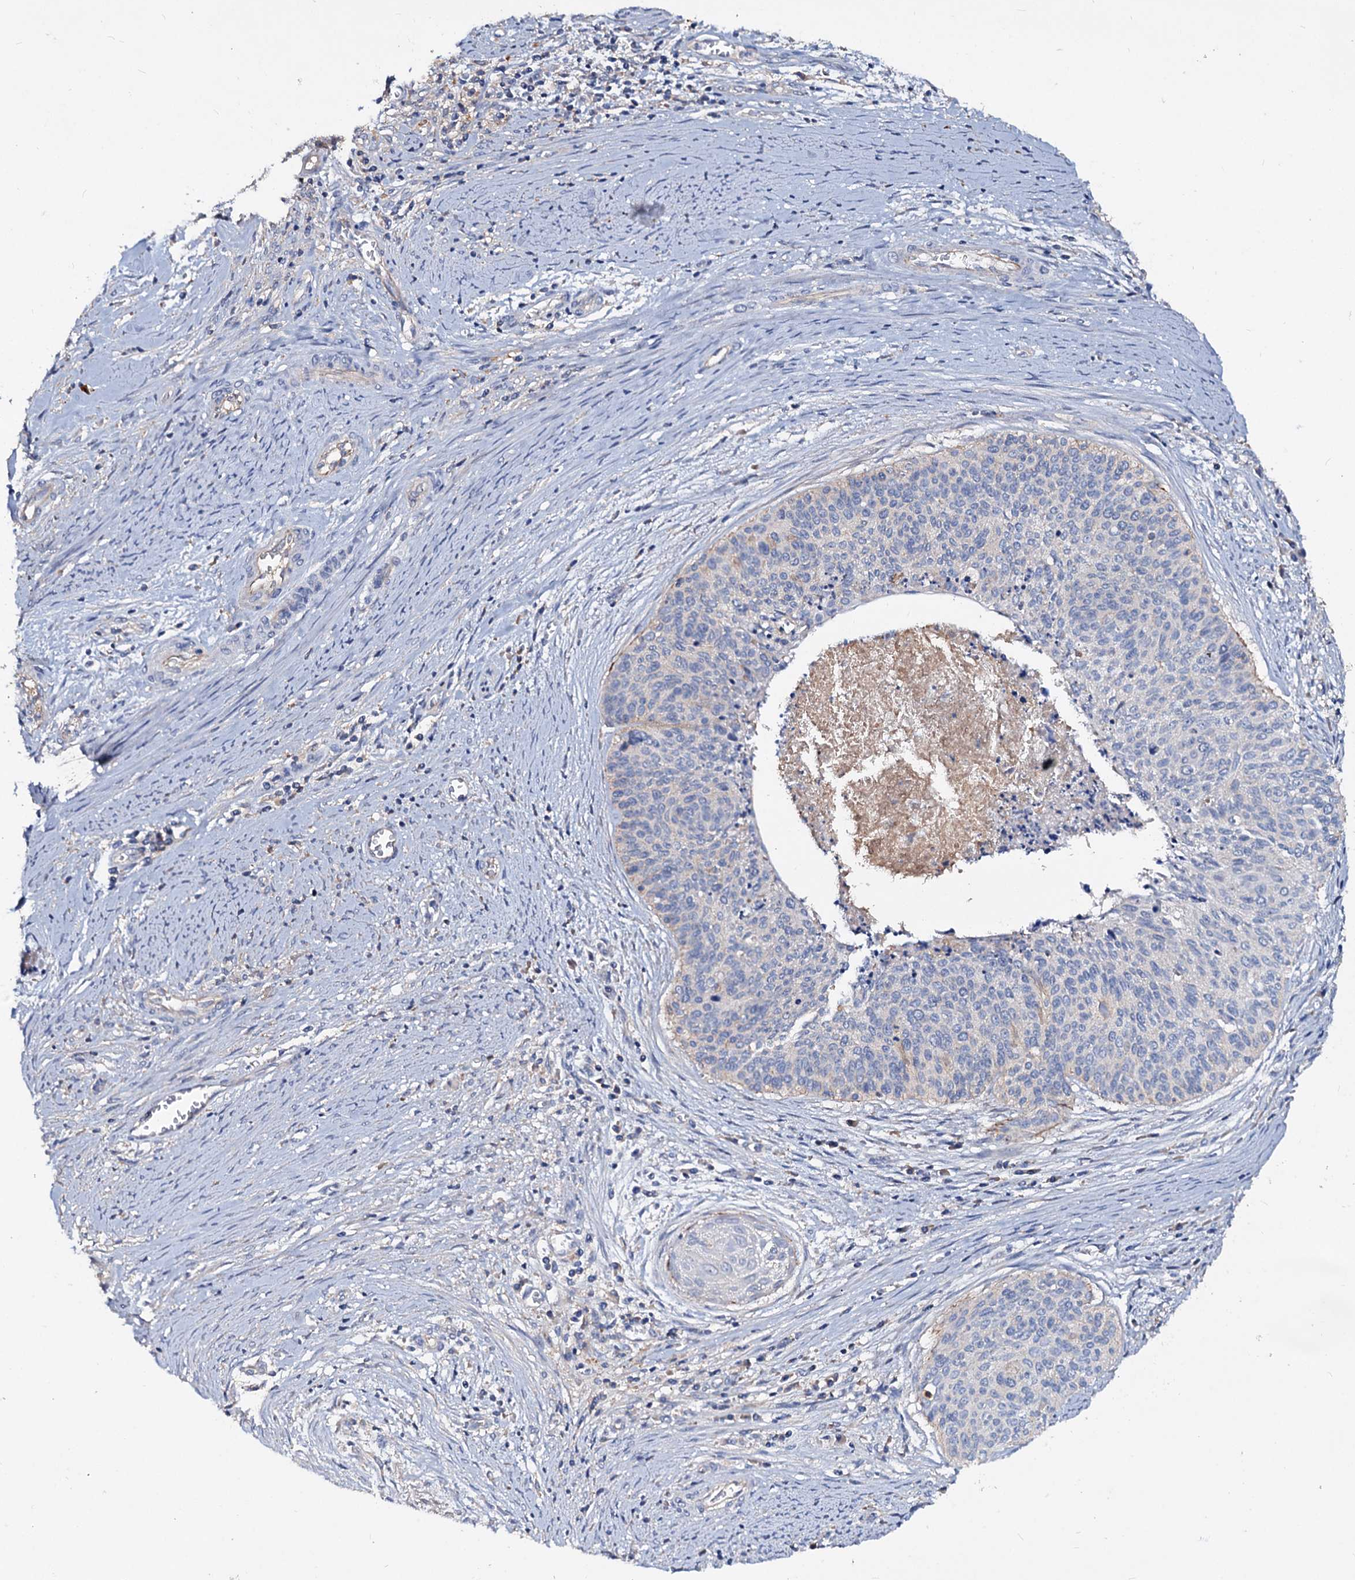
{"staining": {"intensity": "negative", "quantity": "none", "location": "none"}, "tissue": "cervical cancer", "cell_type": "Tumor cells", "image_type": "cancer", "snomed": [{"axis": "morphology", "description": "Squamous cell carcinoma, NOS"}, {"axis": "topography", "description": "Cervix"}], "caption": "This is an IHC image of human cervical cancer. There is no positivity in tumor cells.", "gene": "ACY3", "patient": {"sex": "female", "age": 55}}